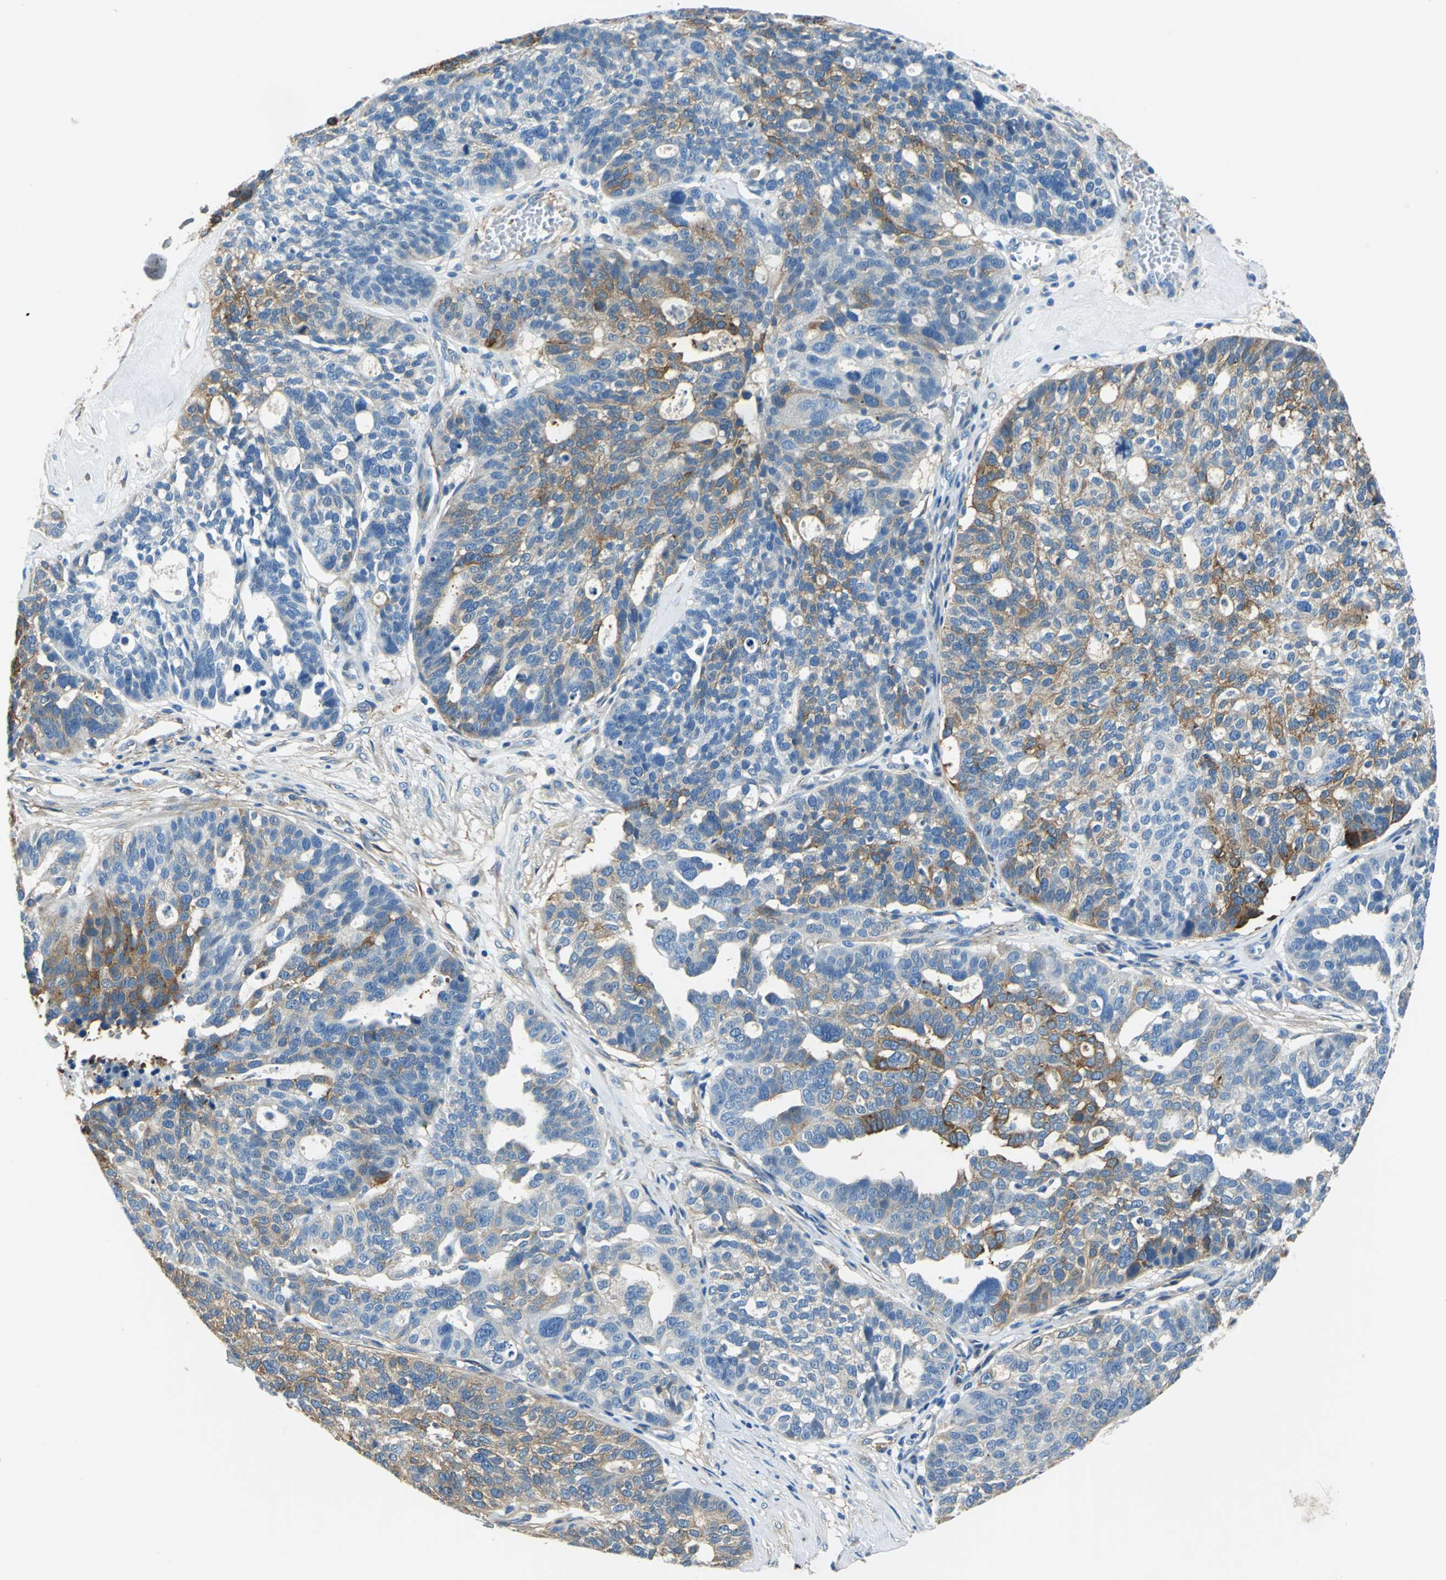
{"staining": {"intensity": "moderate", "quantity": "25%-75%", "location": "cytoplasmic/membranous"}, "tissue": "ovarian cancer", "cell_type": "Tumor cells", "image_type": "cancer", "snomed": [{"axis": "morphology", "description": "Cystadenocarcinoma, serous, NOS"}, {"axis": "topography", "description": "Ovary"}], "caption": "Serous cystadenocarcinoma (ovarian) was stained to show a protein in brown. There is medium levels of moderate cytoplasmic/membranous positivity in approximately 25%-75% of tumor cells. The staining was performed using DAB (3,3'-diaminobenzidine) to visualize the protein expression in brown, while the nuclei were stained in blue with hematoxylin (Magnification: 20x).", "gene": "AKAP12", "patient": {"sex": "female", "age": 59}}